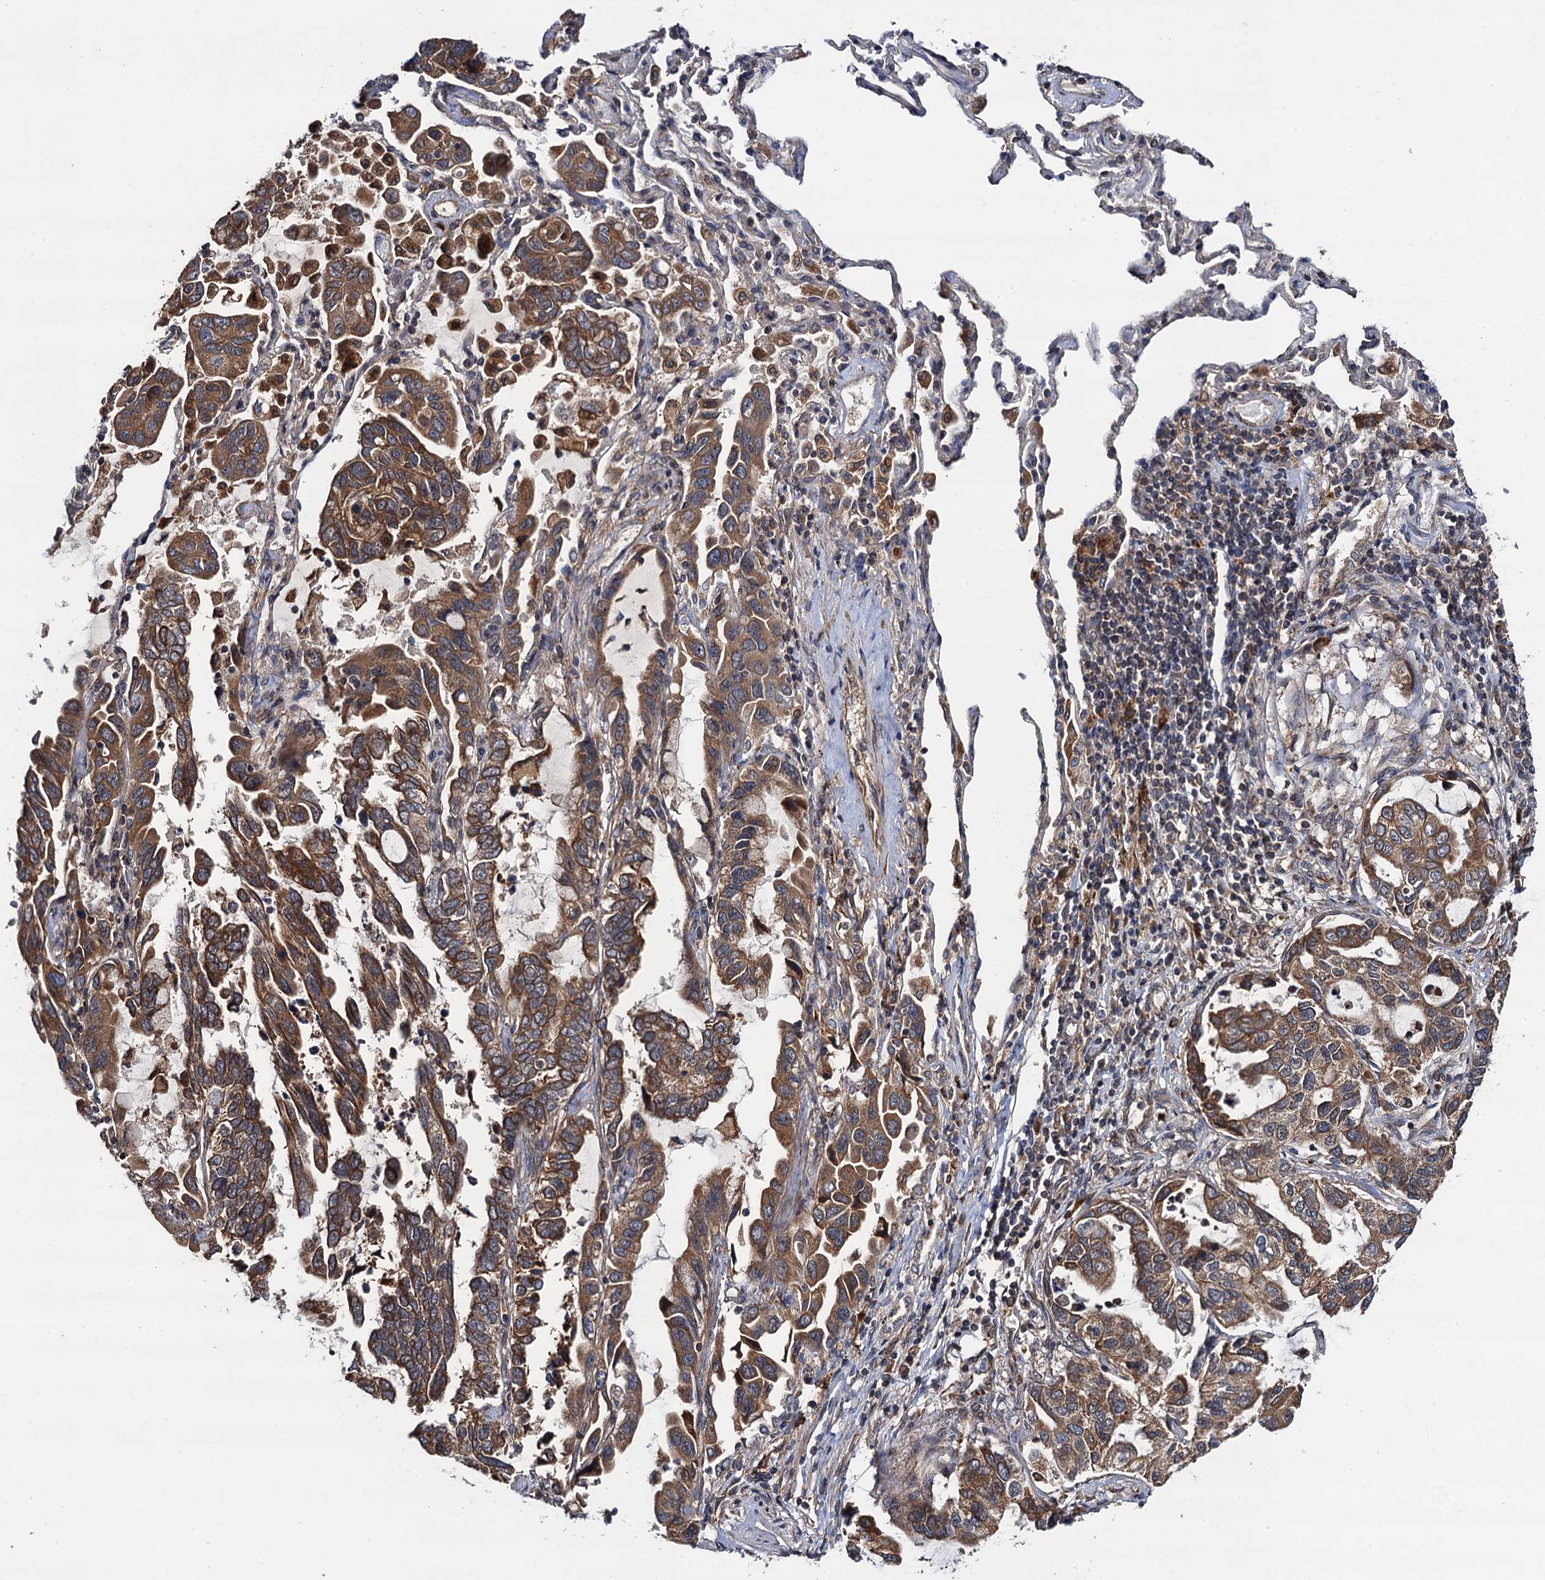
{"staining": {"intensity": "moderate", "quantity": ">75%", "location": "cytoplasmic/membranous"}, "tissue": "lung cancer", "cell_type": "Tumor cells", "image_type": "cancer", "snomed": [{"axis": "morphology", "description": "Adenocarcinoma, NOS"}, {"axis": "topography", "description": "Lung"}], "caption": "An image showing moderate cytoplasmic/membranous expression in about >75% of tumor cells in lung cancer, as visualized by brown immunohistochemical staining.", "gene": "FSIP1", "patient": {"sex": "male", "age": 64}}